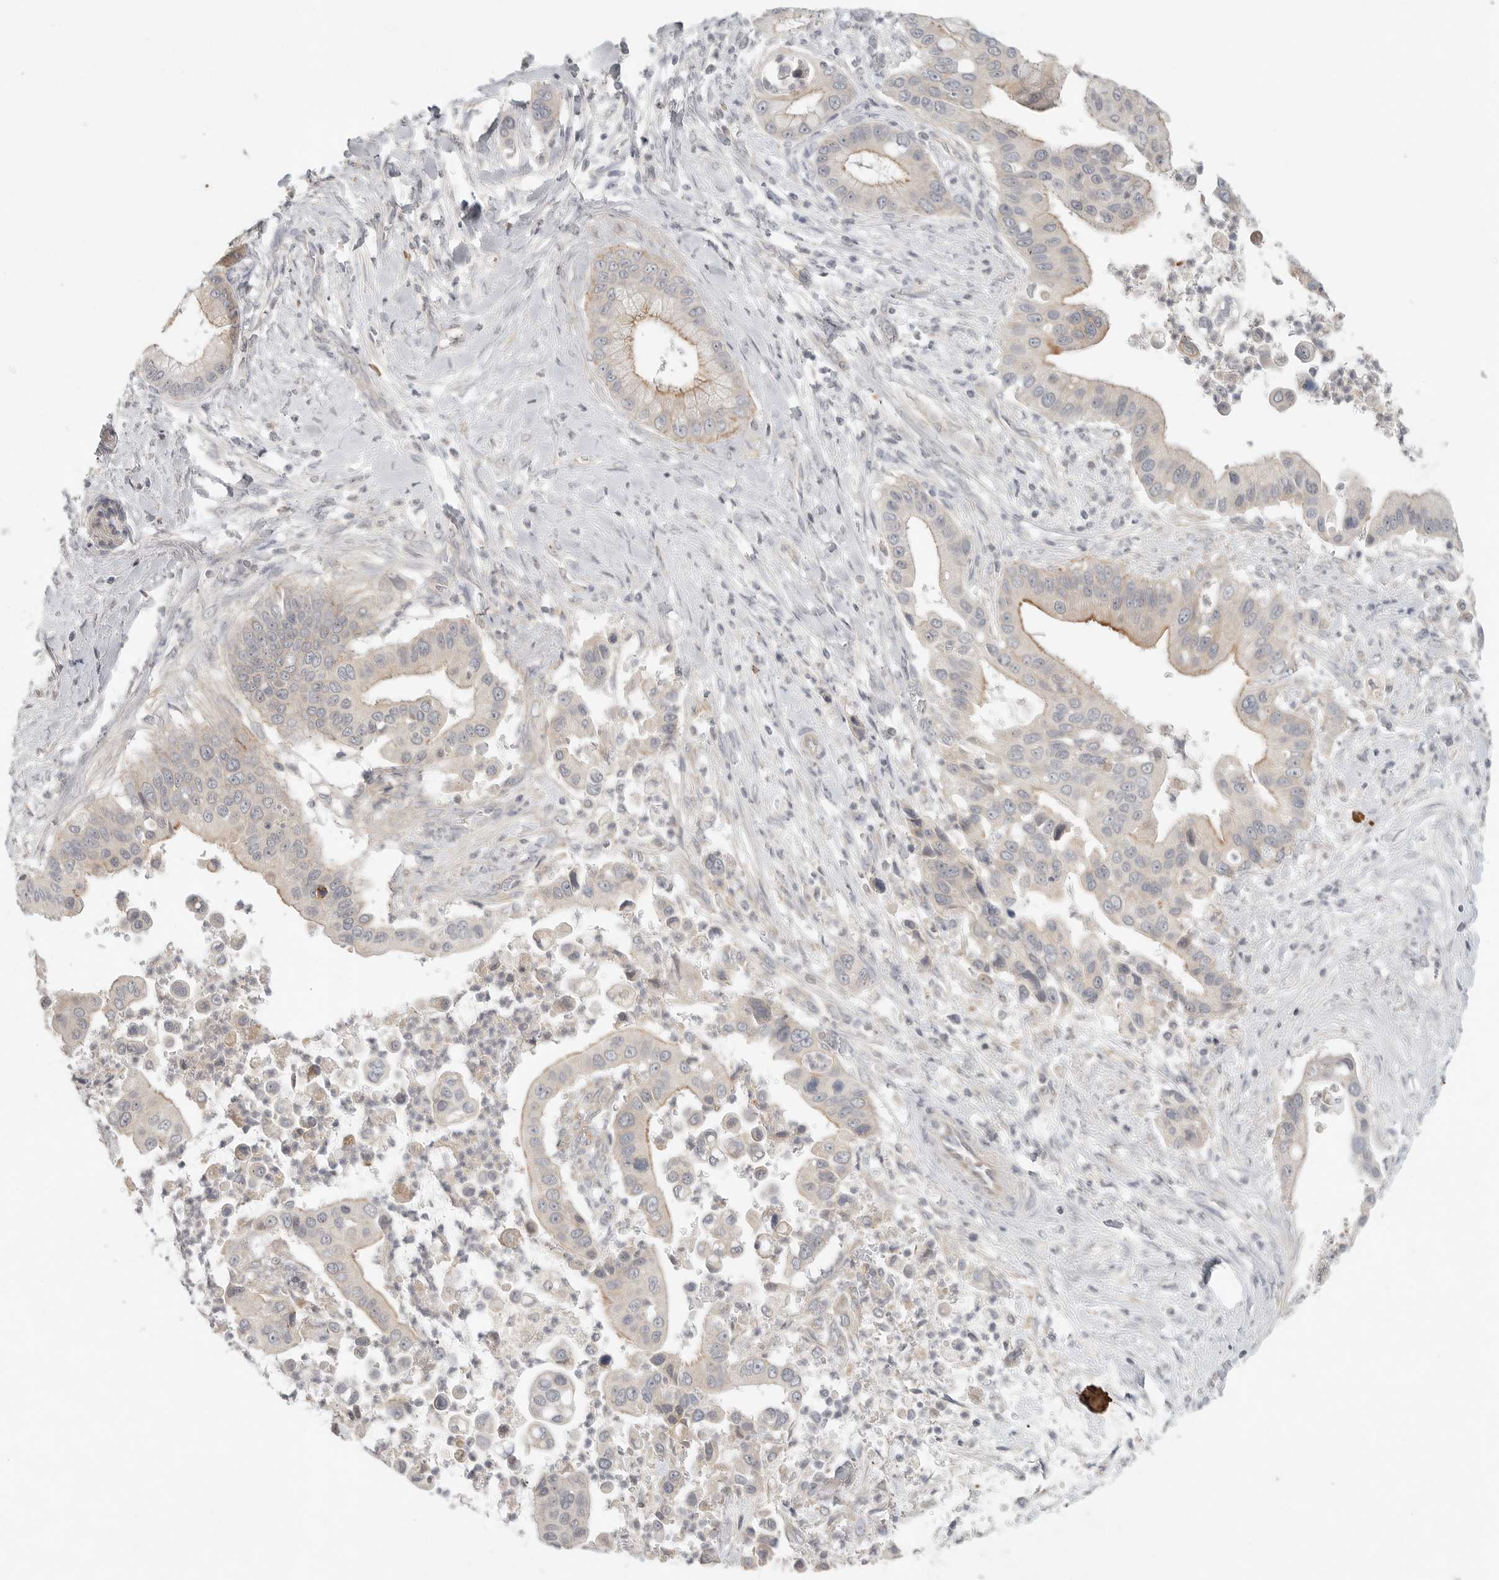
{"staining": {"intensity": "weak", "quantity": "25%-75%", "location": "cytoplasmic/membranous"}, "tissue": "liver cancer", "cell_type": "Tumor cells", "image_type": "cancer", "snomed": [{"axis": "morphology", "description": "Cholangiocarcinoma"}, {"axis": "topography", "description": "Liver"}], "caption": "Protein analysis of cholangiocarcinoma (liver) tissue shows weak cytoplasmic/membranous positivity in approximately 25%-75% of tumor cells.", "gene": "SLC25A36", "patient": {"sex": "female", "age": 54}}